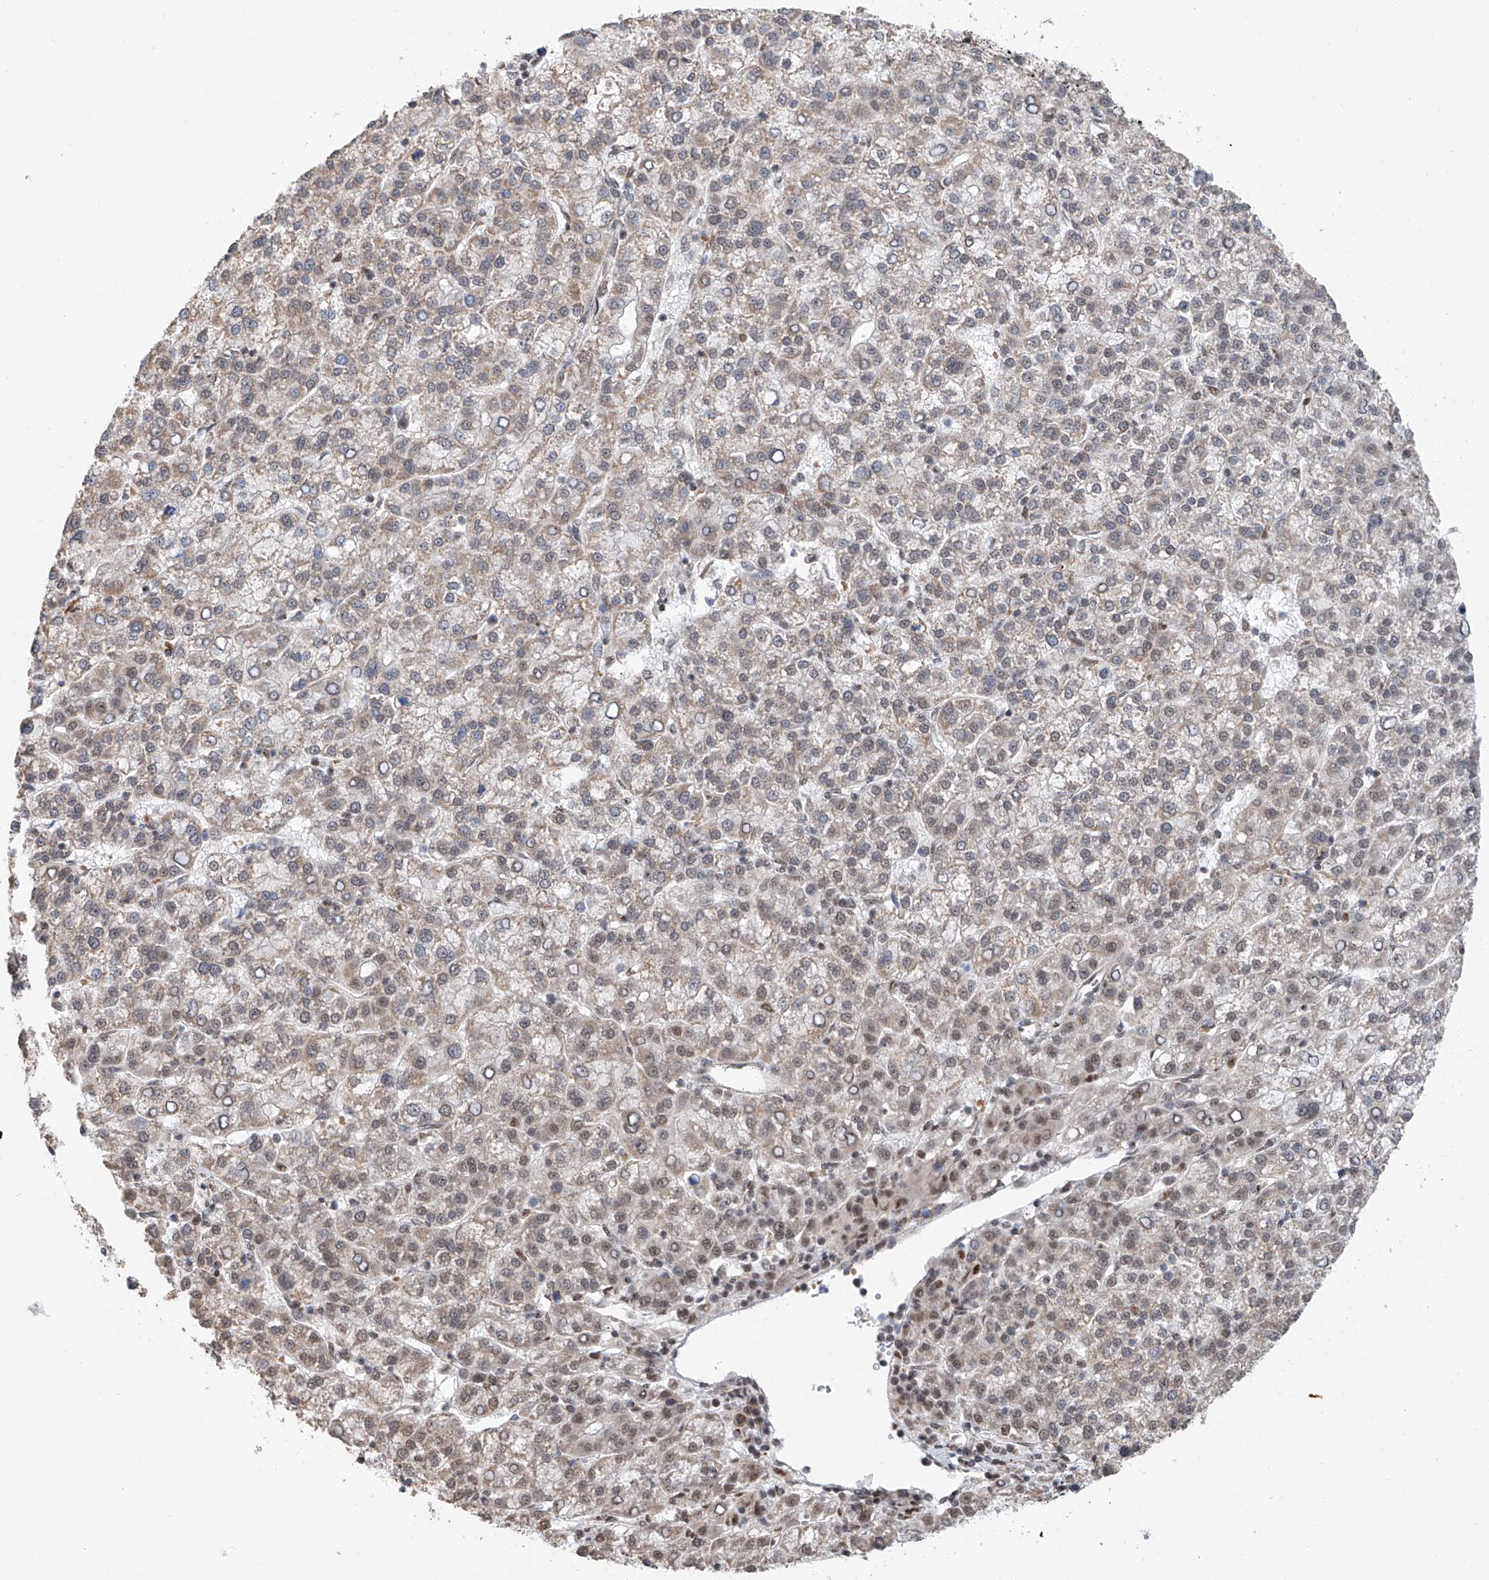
{"staining": {"intensity": "weak", "quantity": ">75%", "location": "cytoplasmic/membranous,nuclear"}, "tissue": "liver cancer", "cell_type": "Tumor cells", "image_type": "cancer", "snomed": [{"axis": "morphology", "description": "Carcinoma, Hepatocellular, NOS"}, {"axis": "topography", "description": "Liver"}], "caption": "Liver cancer (hepatocellular carcinoma) stained for a protein displays weak cytoplasmic/membranous and nuclear positivity in tumor cells.", "gene": "SDE2", "patient": {"sex": "female", "age": 58}}